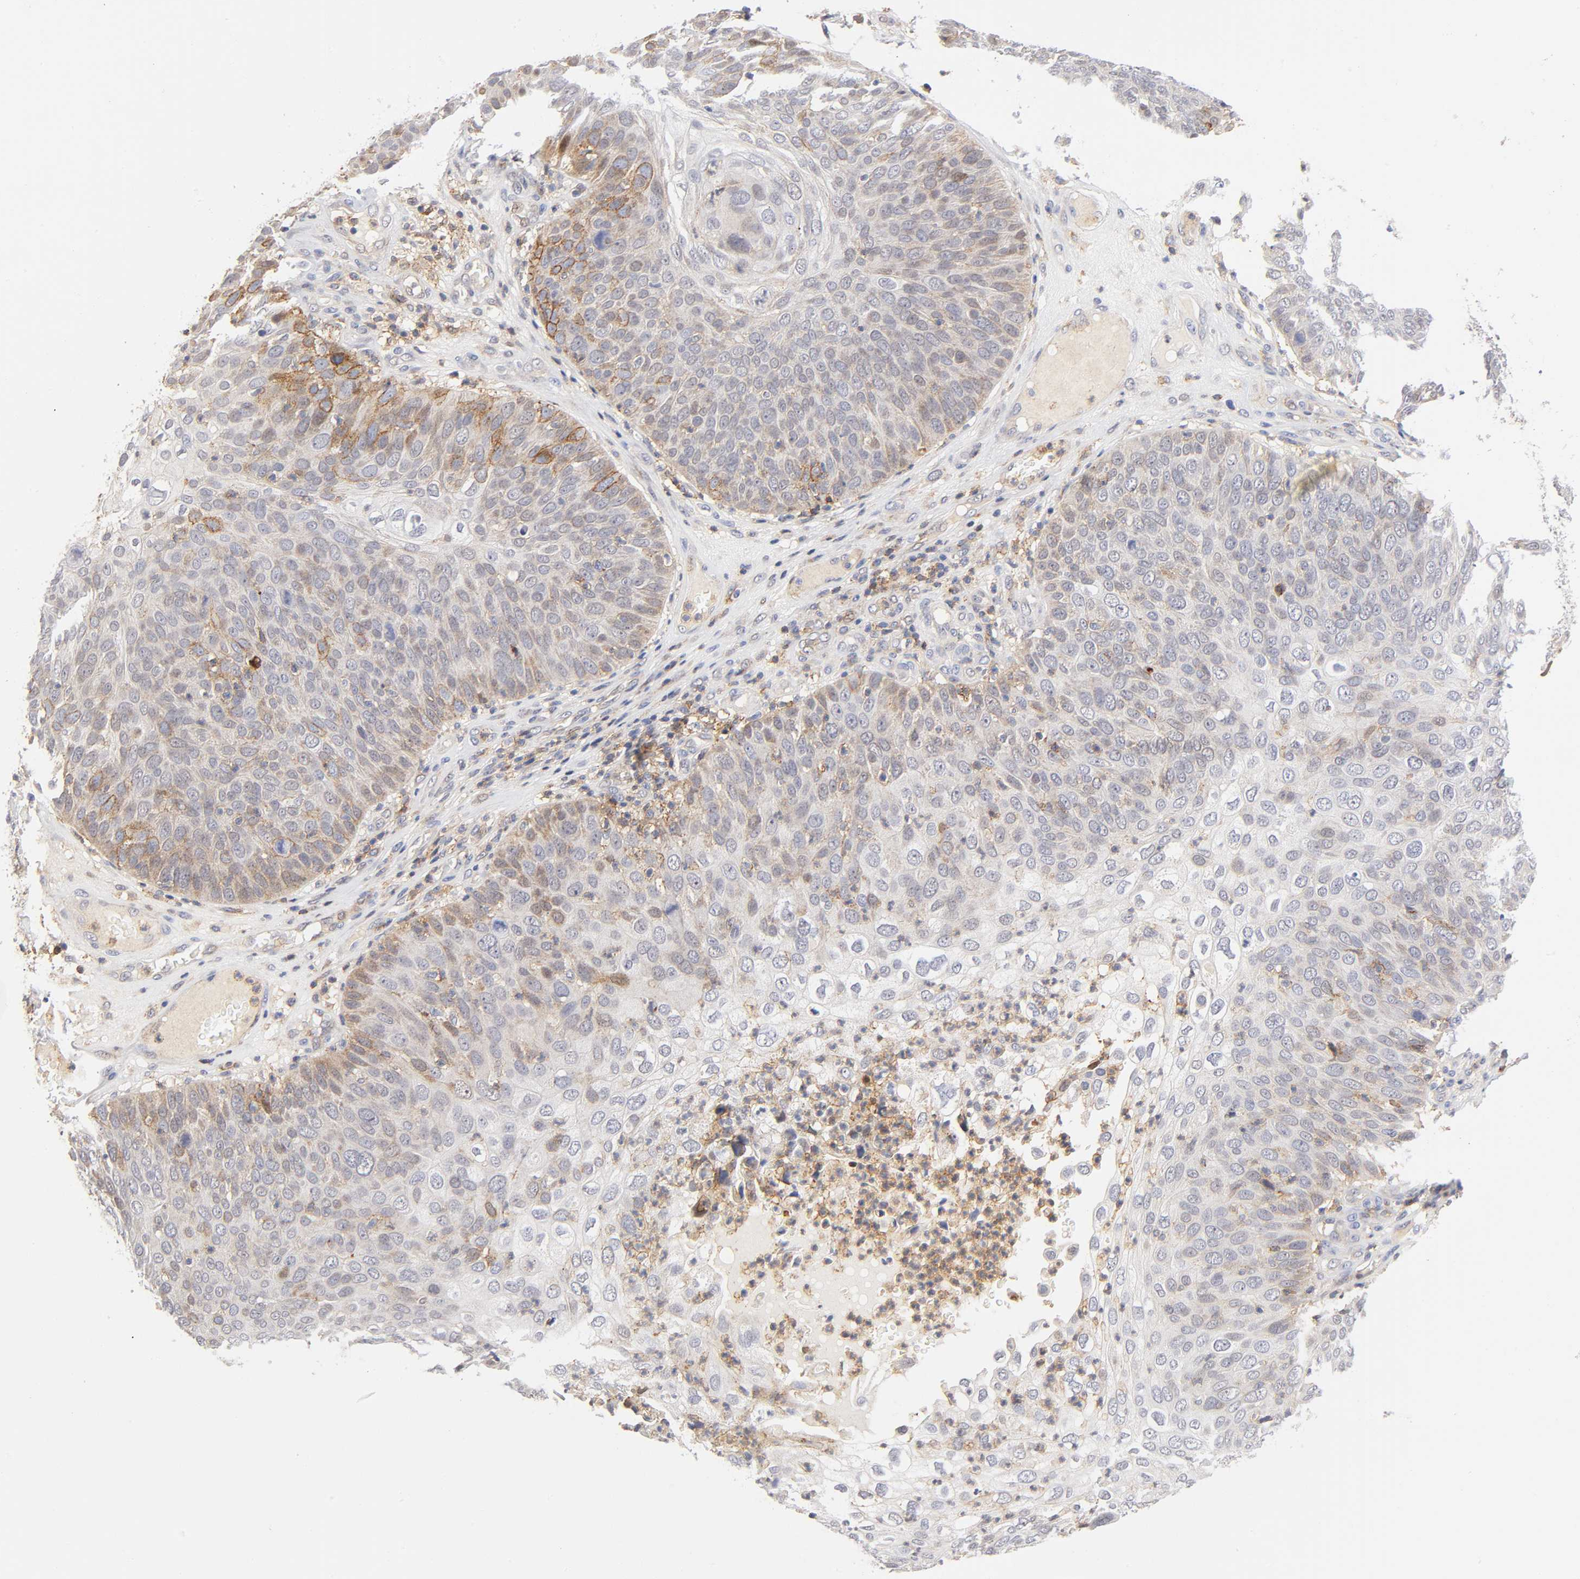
{"staining": {"intensity": "moderate", "quantity": "<25%", "location": "cytoplasmic/membranous"}, "tissue": "skin cancer", "cell_type": "Tumor cells", "image_type": "cancer", "snomed": [{"axis": "morphology", "description": "Squamous cell carcinoma, NOS"}, {"axis": "topography", "description": "Skin"}], "caption": "The micrograph exhibits staining of skin cancer, revealing moderate cytoplasmic/membranous protein staining (brown color) within tumor cells. (DAB = brown stain, brightfield microscopy at high magnification).", "gene": "ANXA7", "patient": {"sex": "male", "age": 87}}